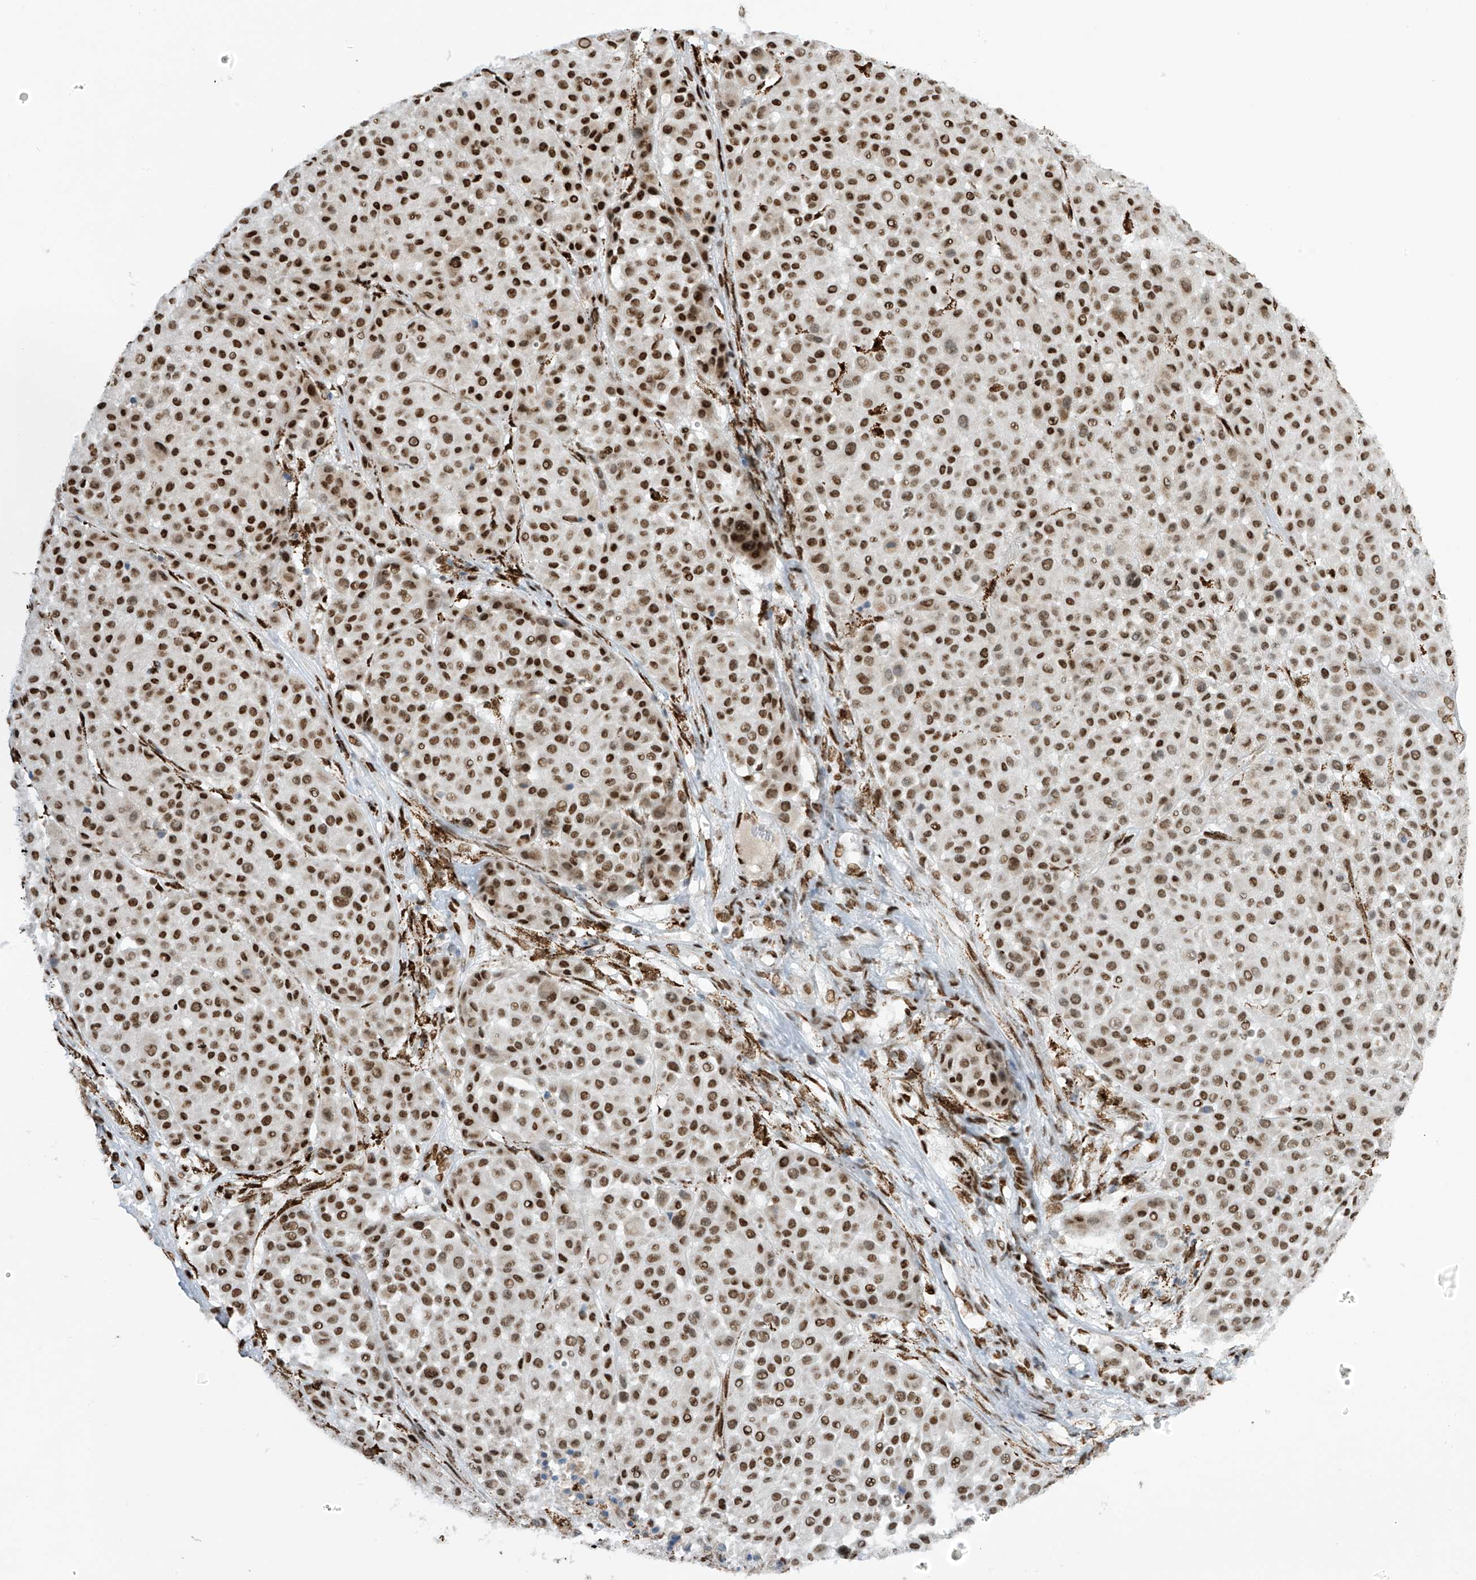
{"staining": {"intensity": "strong", "quantity": ">75%", "location": "nuclear"}, "tissue": "melanoma", "cell_type": "Tumor cells", "image_type": "cancer", "snomed": [{"axis": "morphology", "description": "Malignant melanoma, Metastatic site"}, {"axis": "topography", "description": "Soft tissue"}], "caption": "Melanoma tissue demonstrates strong nuclear positivity in approximately >75% of tumor cells, visualized by immunohistochemistry. Using DAB (3,3'-diaminobenzidine) (brown) and hematoxylin (blue) stains, captured at high magnification using brightfield microscopy.", "gene": "PM20D2", "patient": {"sex": "male", "age": 41}}